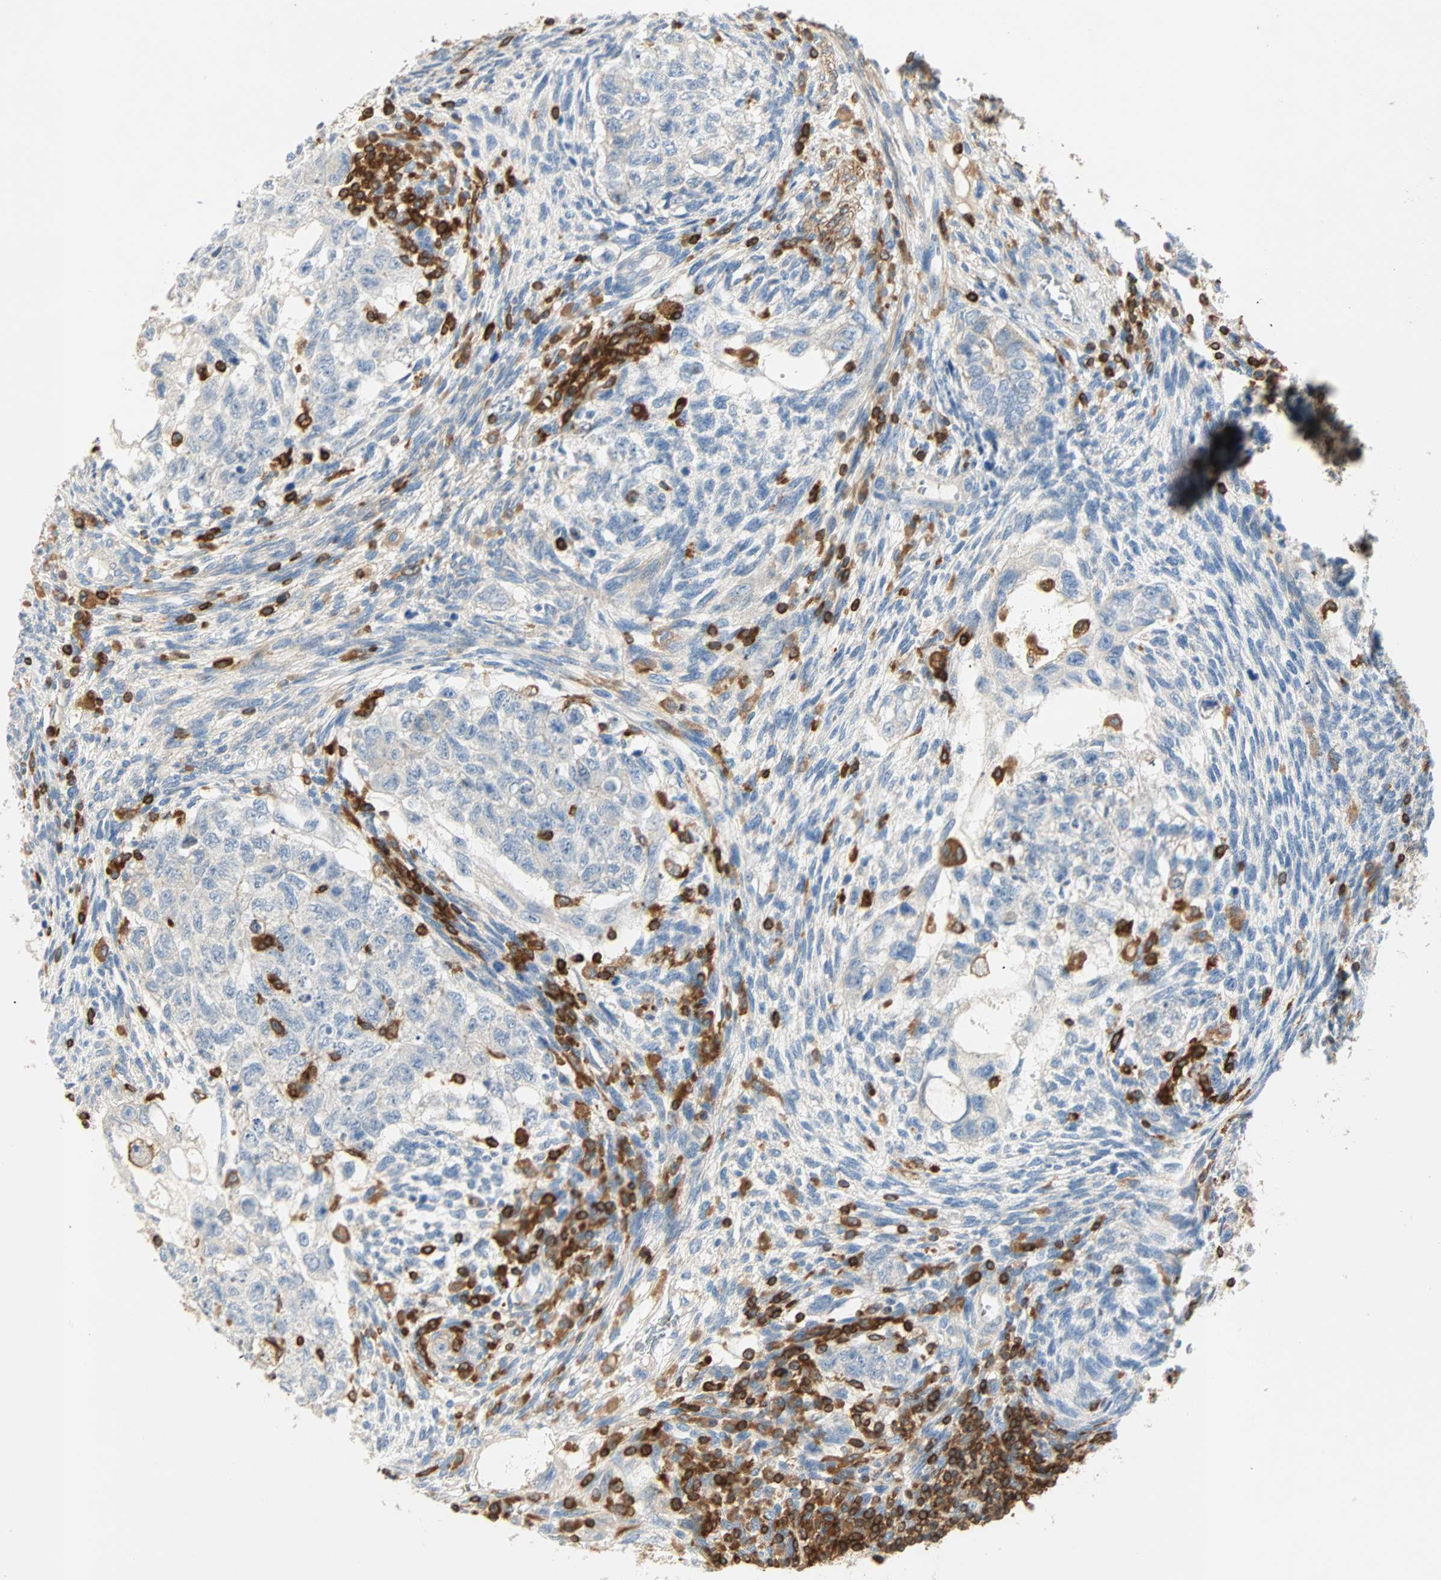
{"staining": {"intensity": "negative", "quantity": "none", "location": "none"}, "tissue": "testis cancer", "cell_type": "Tumor cells", "image_type": "cancer", "snomed": [{"axis": "morphology", "description": "Normal tissue, NOS"}, {"axis": "morphology", "description": "Carcinoma, Embryonal, NOS"}, {"axis": "topography", "description": "Testis"}], "caption": "Tumor cells are negative for protein expression in human testis cancer (embryonal carcinoma). The staining is performed using DAB (3,3'-diaminobenzidine) brown chromogen with nuclei counter-stained in using hematoxylin.", "gene": "FMNL1", "patient": {"sex": "male", "age": 36}}